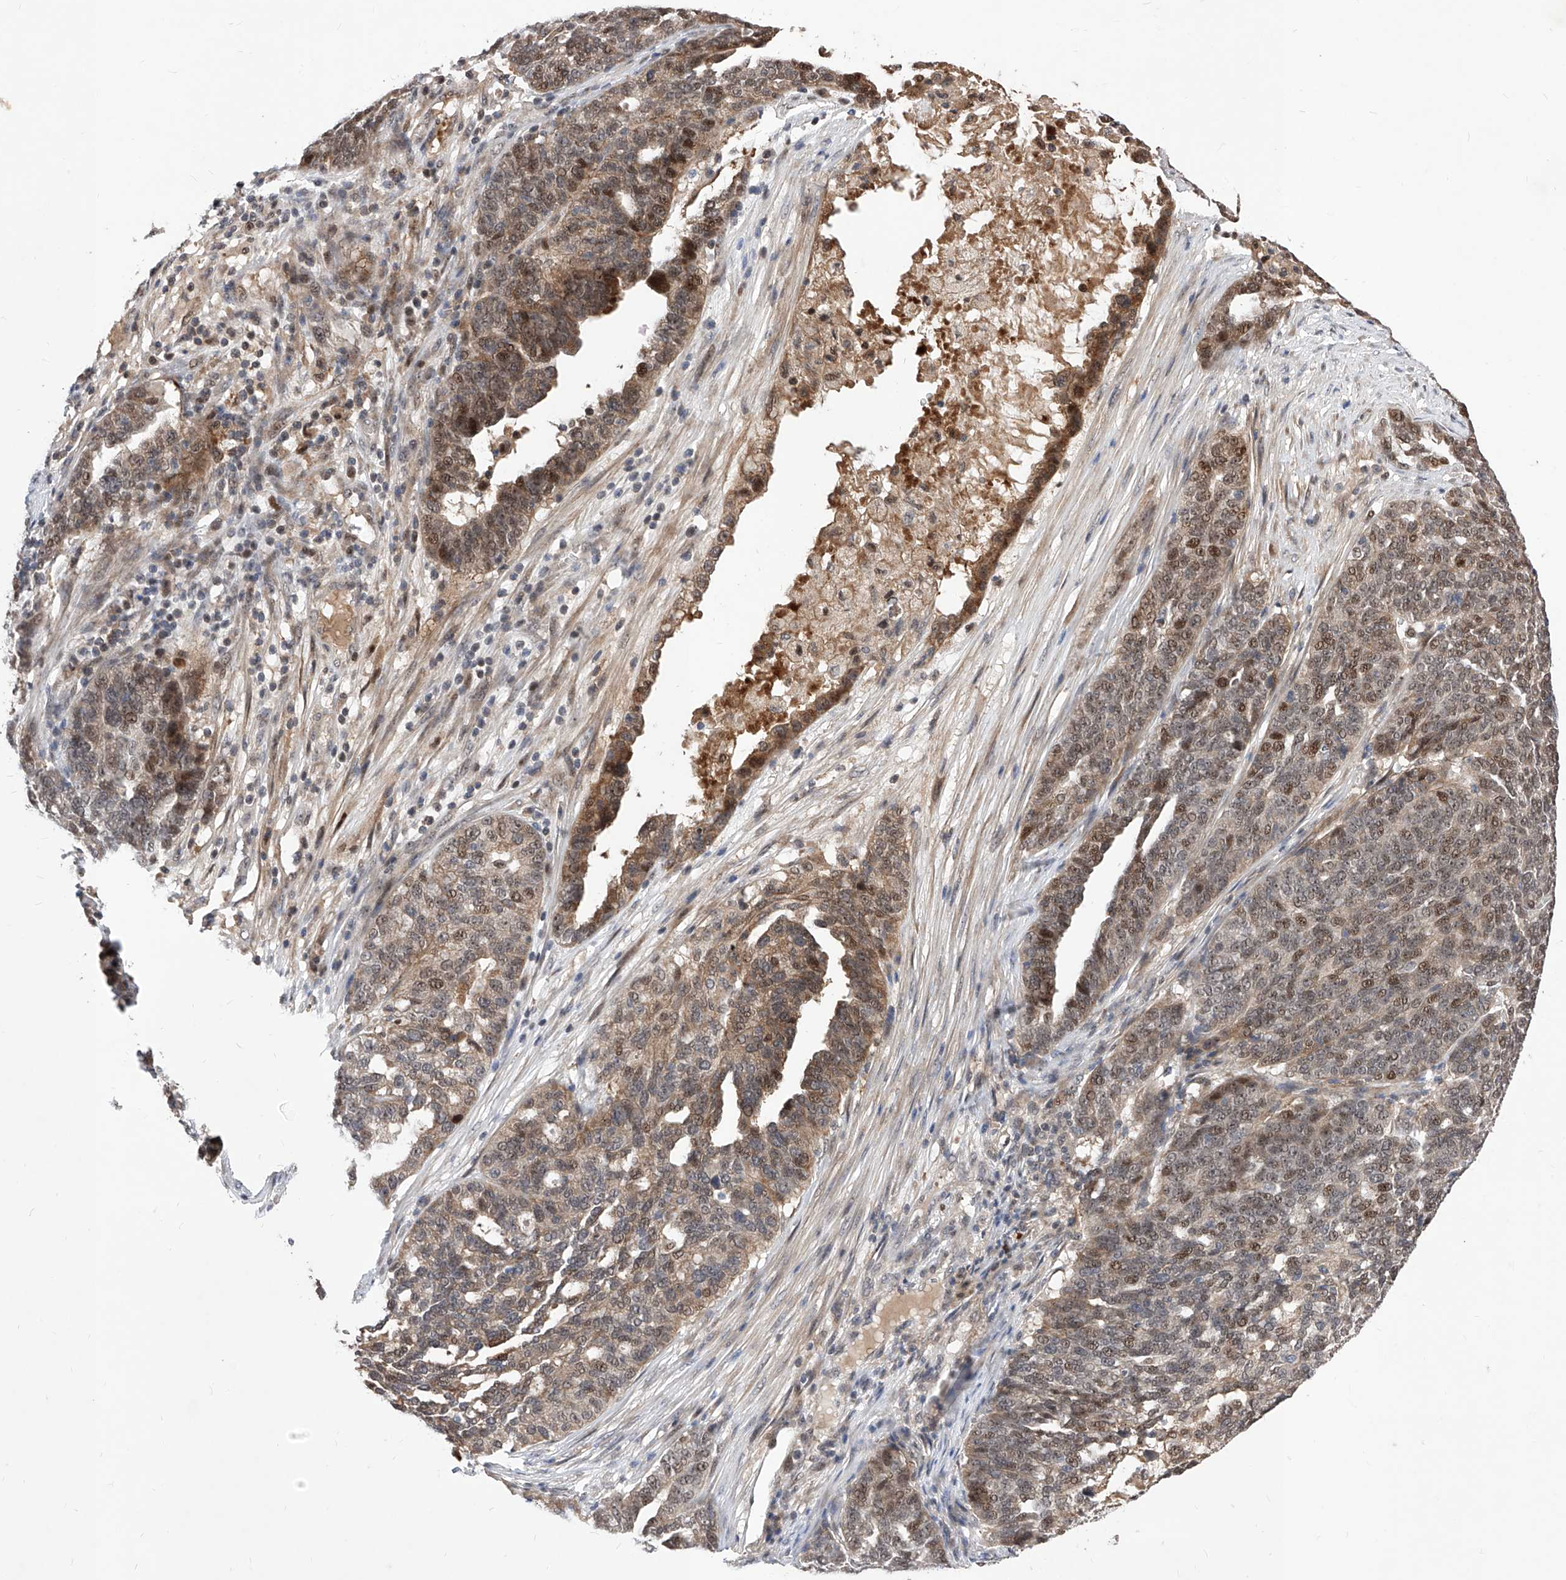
{"staining": {"intensity": "moderate", "quantity": ">75%", "location": "cytoplasmic/membranous,nuclear"}, "tissue": "ovarian cancer", "cell_type": "Tumor cells", "image_type": "cancer", "snomed": [{"axis": "morphology", "description": "Cystadenocarcinoma, serous, NOS"}, {"axis": "topography", "description": "Ovary"}], "caption": "Moderate cytoplasmic/membranous and nuclear protein staining is present in about >75% of tumor cells in ovarian cancer.", "gene": "LGR4", "patient": {"sex": "female", "age": 59}}